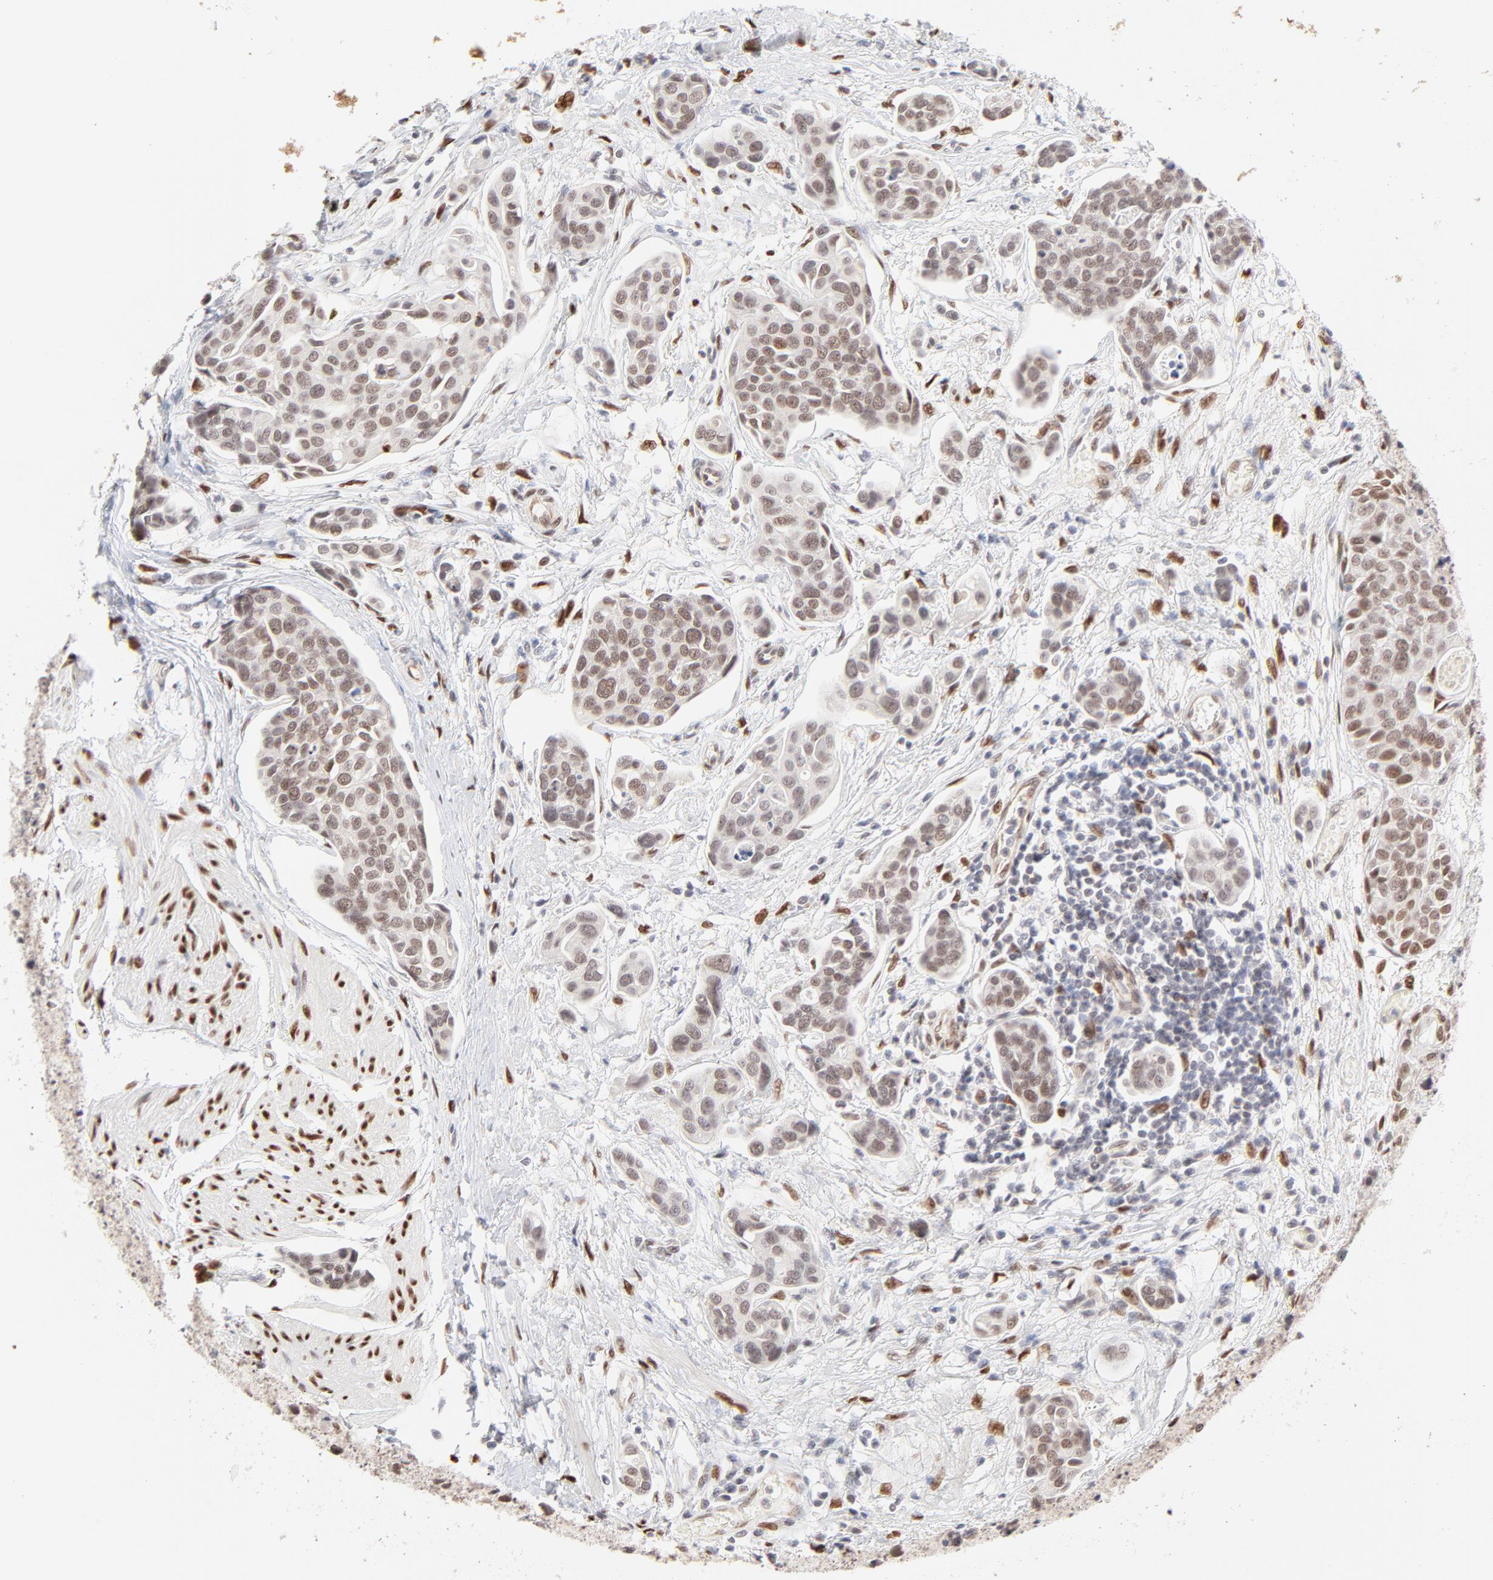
{"staining": {"intensity": "weak", "quantity": ">75%", "location": "nuclear"}, "tissue": "urothelial cancer", "cell_type": "Tumor cells", "image_type": "cancer", "snomed": [{"axis": "morphology", "description": "Urothelial carcinoma, High grade"}, {"axis": "topography", "description": "Urinary bladder"}], "caption": "IHC staining of high-grade urothelial carcinoma, which demonstrates low levels of weak nuclear expression in about >75% of tumor cells indicating weak nuclear protein staining. The staining was performed using DAB (brown) for protein detection and nuclei were counterstained in hematoxylin (blue).", "gene": "PBX3", "patient": {"sex": "male", "age": 78}}